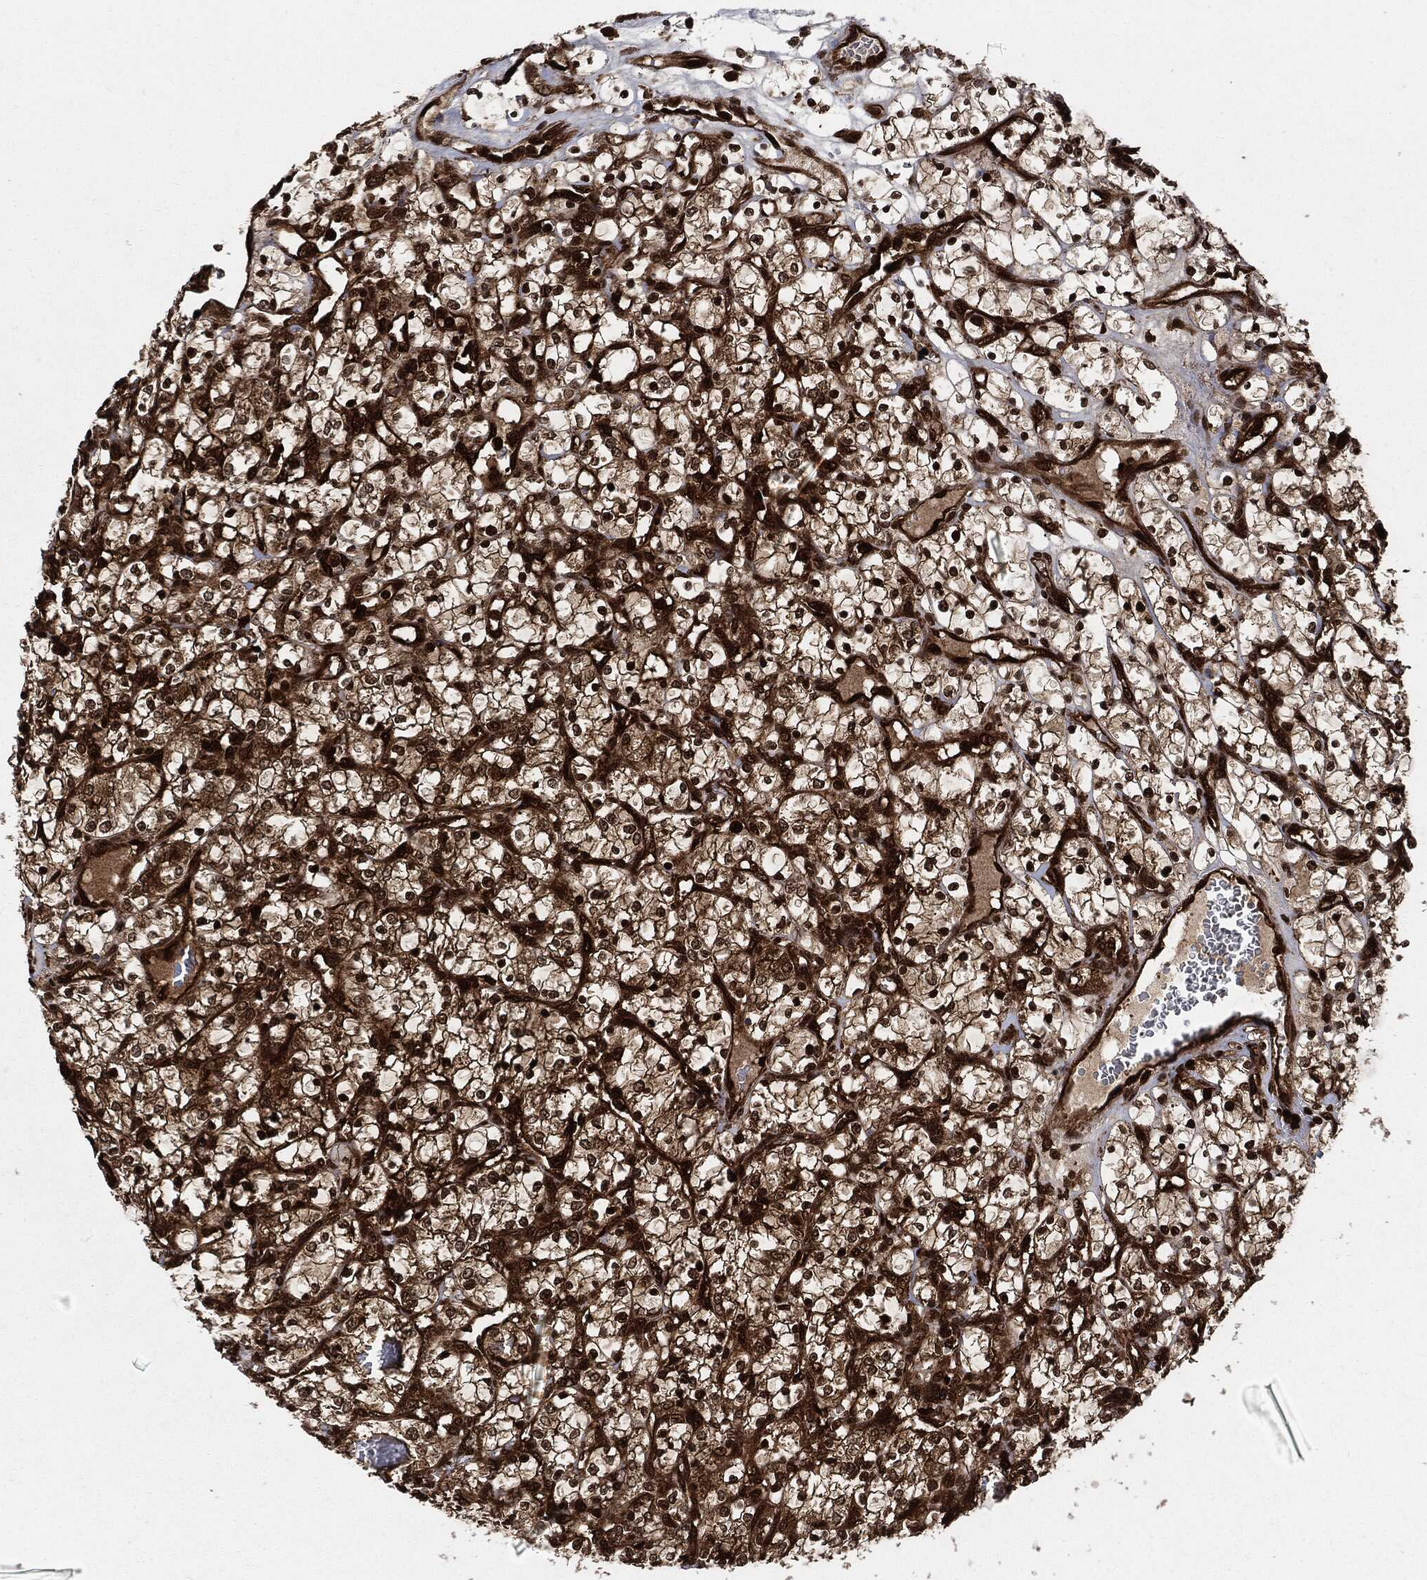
{"staining": {"intensity": "strong", "quantity": ">75%", "location": "cytoplasmic/membranous,nuclear"}, "tissue": "renal cancer", "cell_type": "Tumor cells", "image_type": "cancer", "snomed": [{"axis": "morphology", "description": "Adenocarcinoma, NOS"}, {"axis": "topography", "description": "Kidney"}], "caption": "Adenocarcinoma (renal) stained with a brown dye exhibits strong cytoplasmic/membranous and nuclear positive staining in about >75% of tumor cells.", "gene": "YWHAB", "patient": {"sex": "female", "age": 69}}